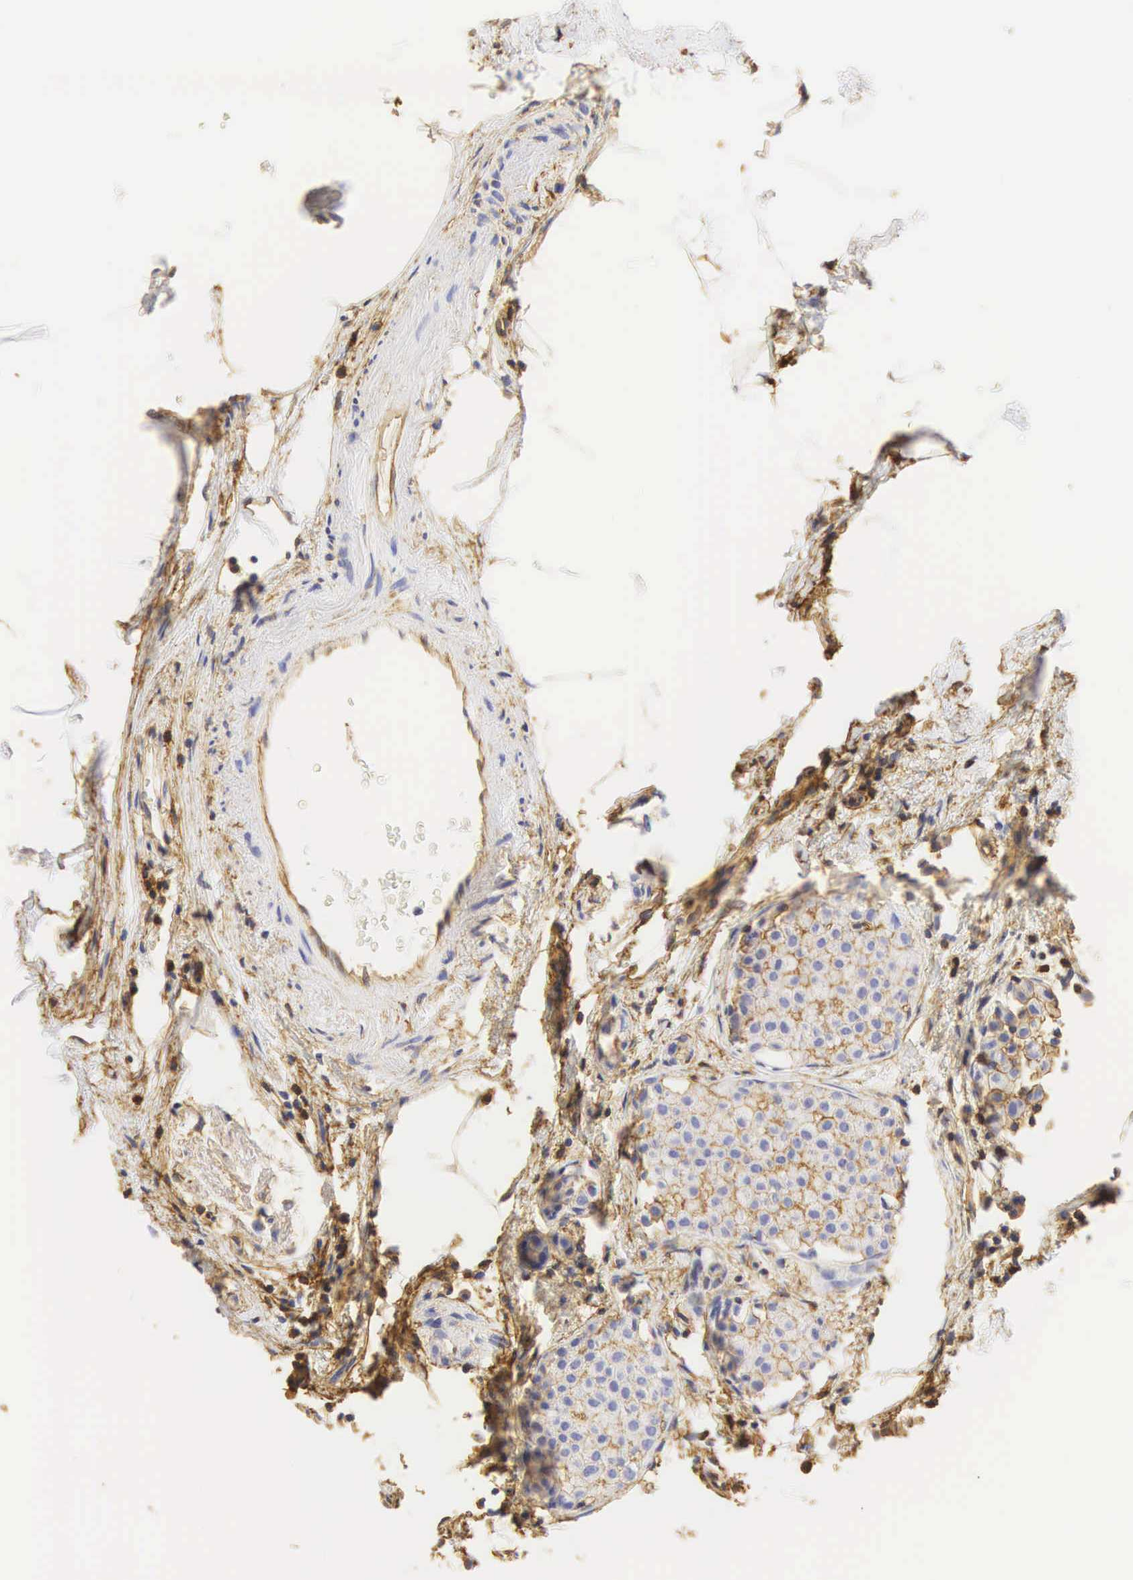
{"staining": {"intensity": "moderate", "quantity": "25%-75%", "location": "cytoplasmic/membranous"}, "tissue": "breast cancer", "cell_type": "Tumor cells", "image_type": "cancer", "snomed": [{"axis": "morphology", "description": "Duct carcinoma"}, {"axis": "topography", "description": "Breast"}], "caption": "High-power microscopy captured an IHC photomicrograph of breast cancer (invasive ductal carcinoma), revealing moderate cytoplasmic/membranous positivity in about 25%-75% of tumor cells.", "gene": "CD99", "patient": {"sex": "female", "age": 64}}